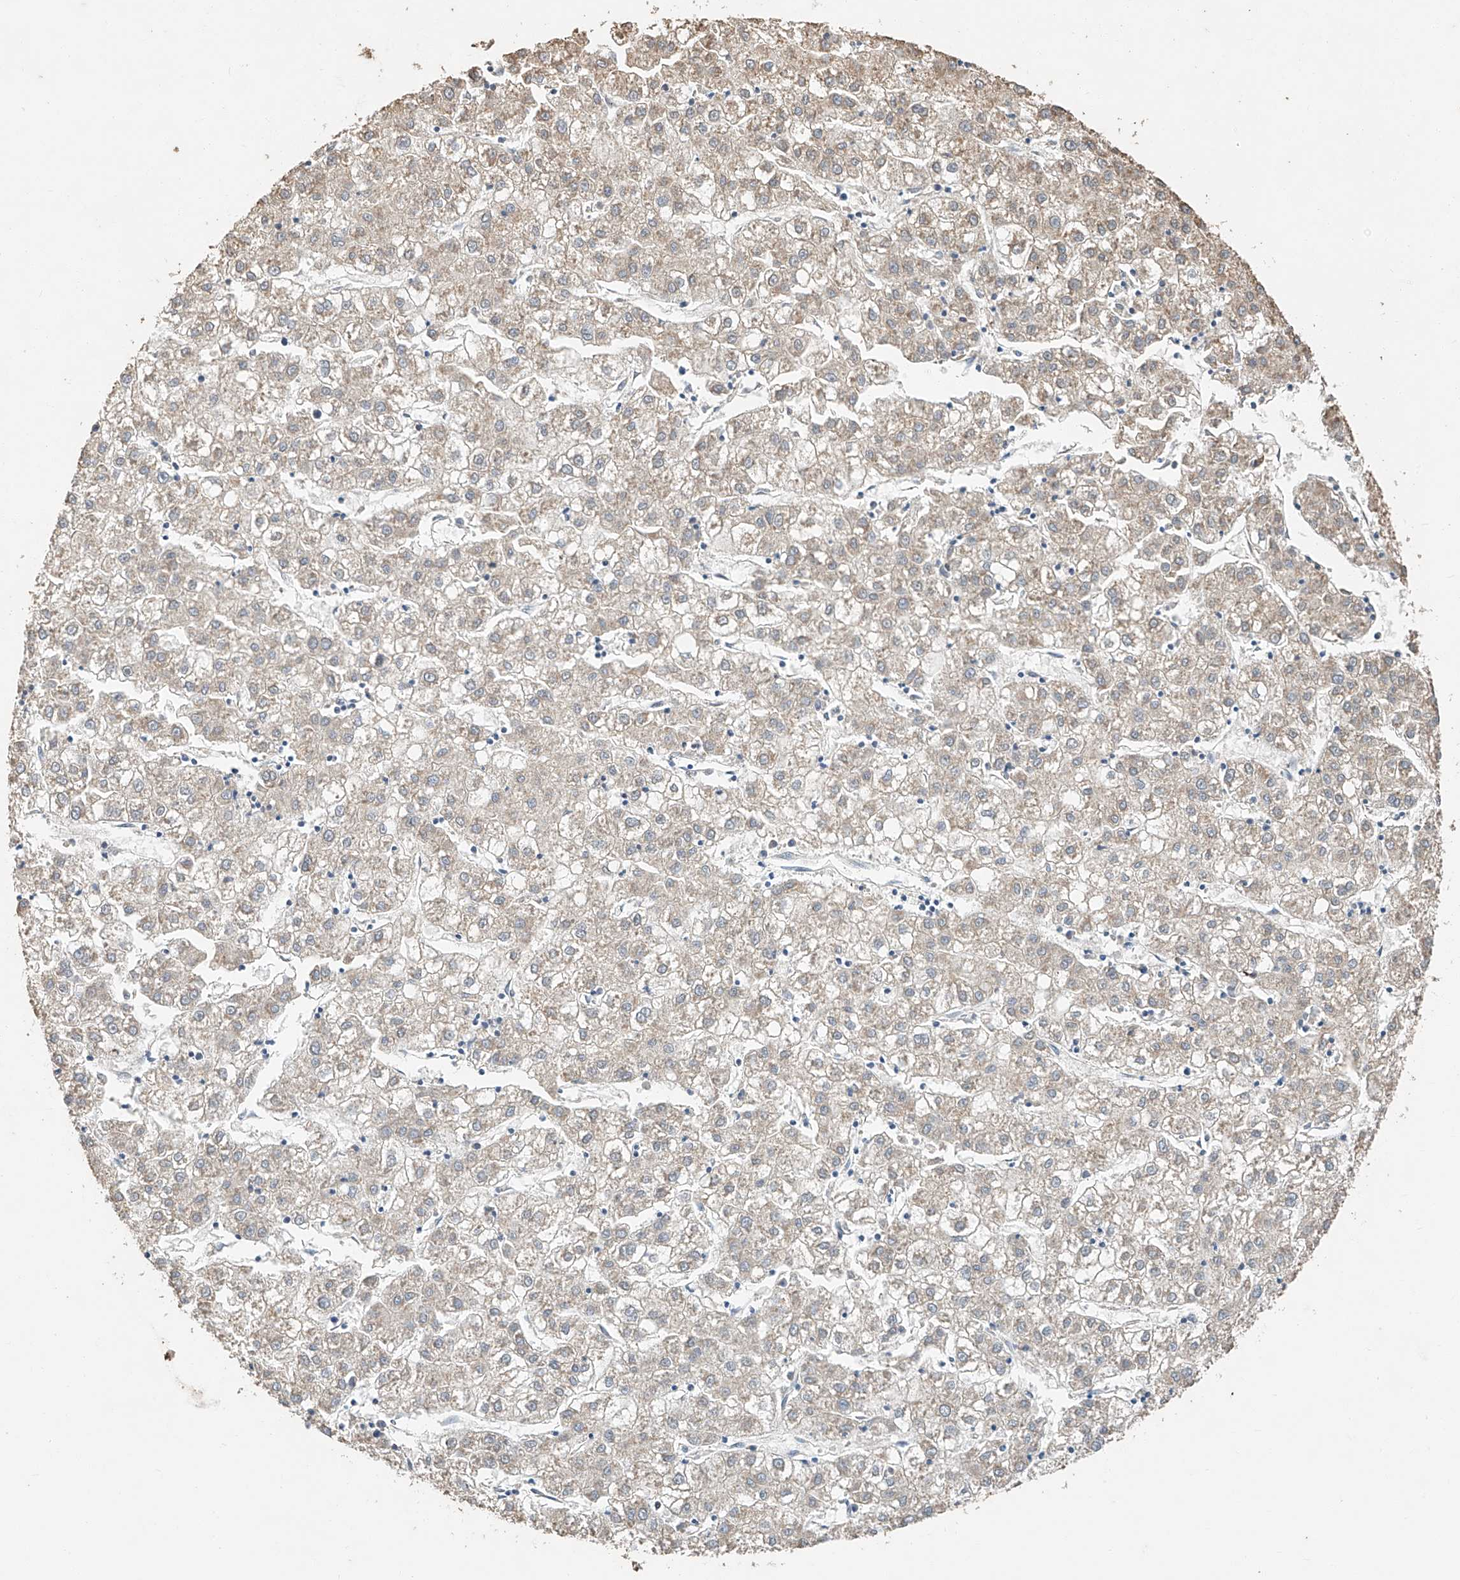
{"staining": {"intensity": "weak", "quantity": "25%-75%", "location": "cytoplasmic/membranous"}, "tissue": "liver cancer", "cell_type": "Tumor cells", "image_type": "cancer", "snomed": [{"axis": "morphology", "description": "Carcinoma, Hepatocellular, NOS"}, {"axis": "topography", "description": "Liver"}], "caption": "A high-resolution image shows IHC staining of hepatocellular carcinoma (liver), which displays weak cytoplasmic/membranous expression in approximately 25%-75% of tumor cells. The staining was performed using DAB to visualize the protein expression in brown, while the nuclei were stained in blue with hematoxylin (Magnification: 20x).", "gene": "CERS4", "patient": {"sex": "male", "age": 72}}